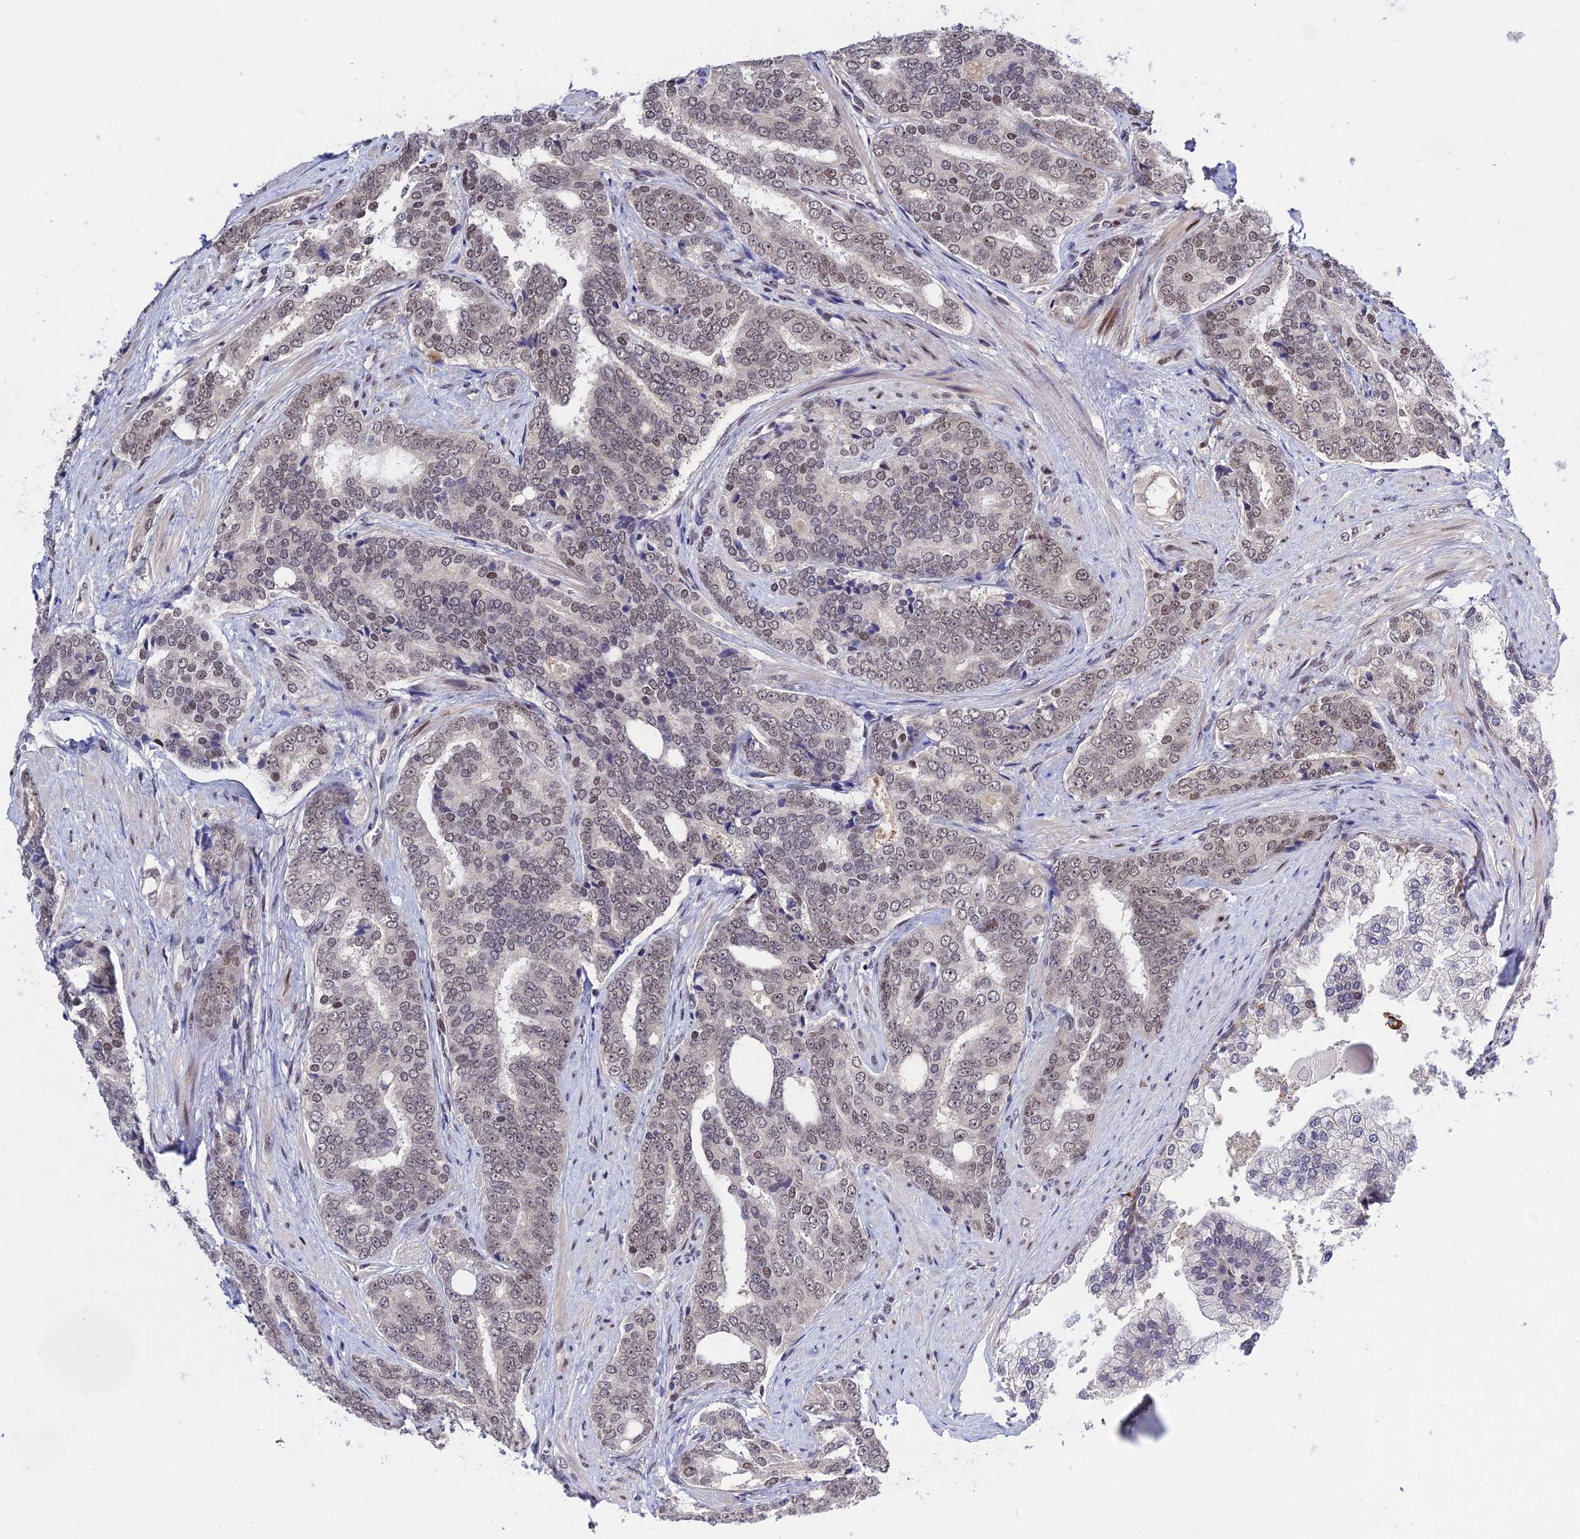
{"staining": {"intensity": "weak", "quantity": "<25%", "location": "nuclear"}, "tissue": "prostate cancer", "cell_type": "Tumor cells", "image_type": "cancer", "snomed": [{"axis": "morphology", "description": "Adenocarcinoma, High grade"}, {"axis": "topography", "description": "Prostate"}], "caption": "IHC photomicrograph of human prostate high-grade adenocarcinoma stained for a protein (brown), which reveals no expression in tumor cells.", "gene": "SYT15", "patient": {"sex": "male", "age": 67}}